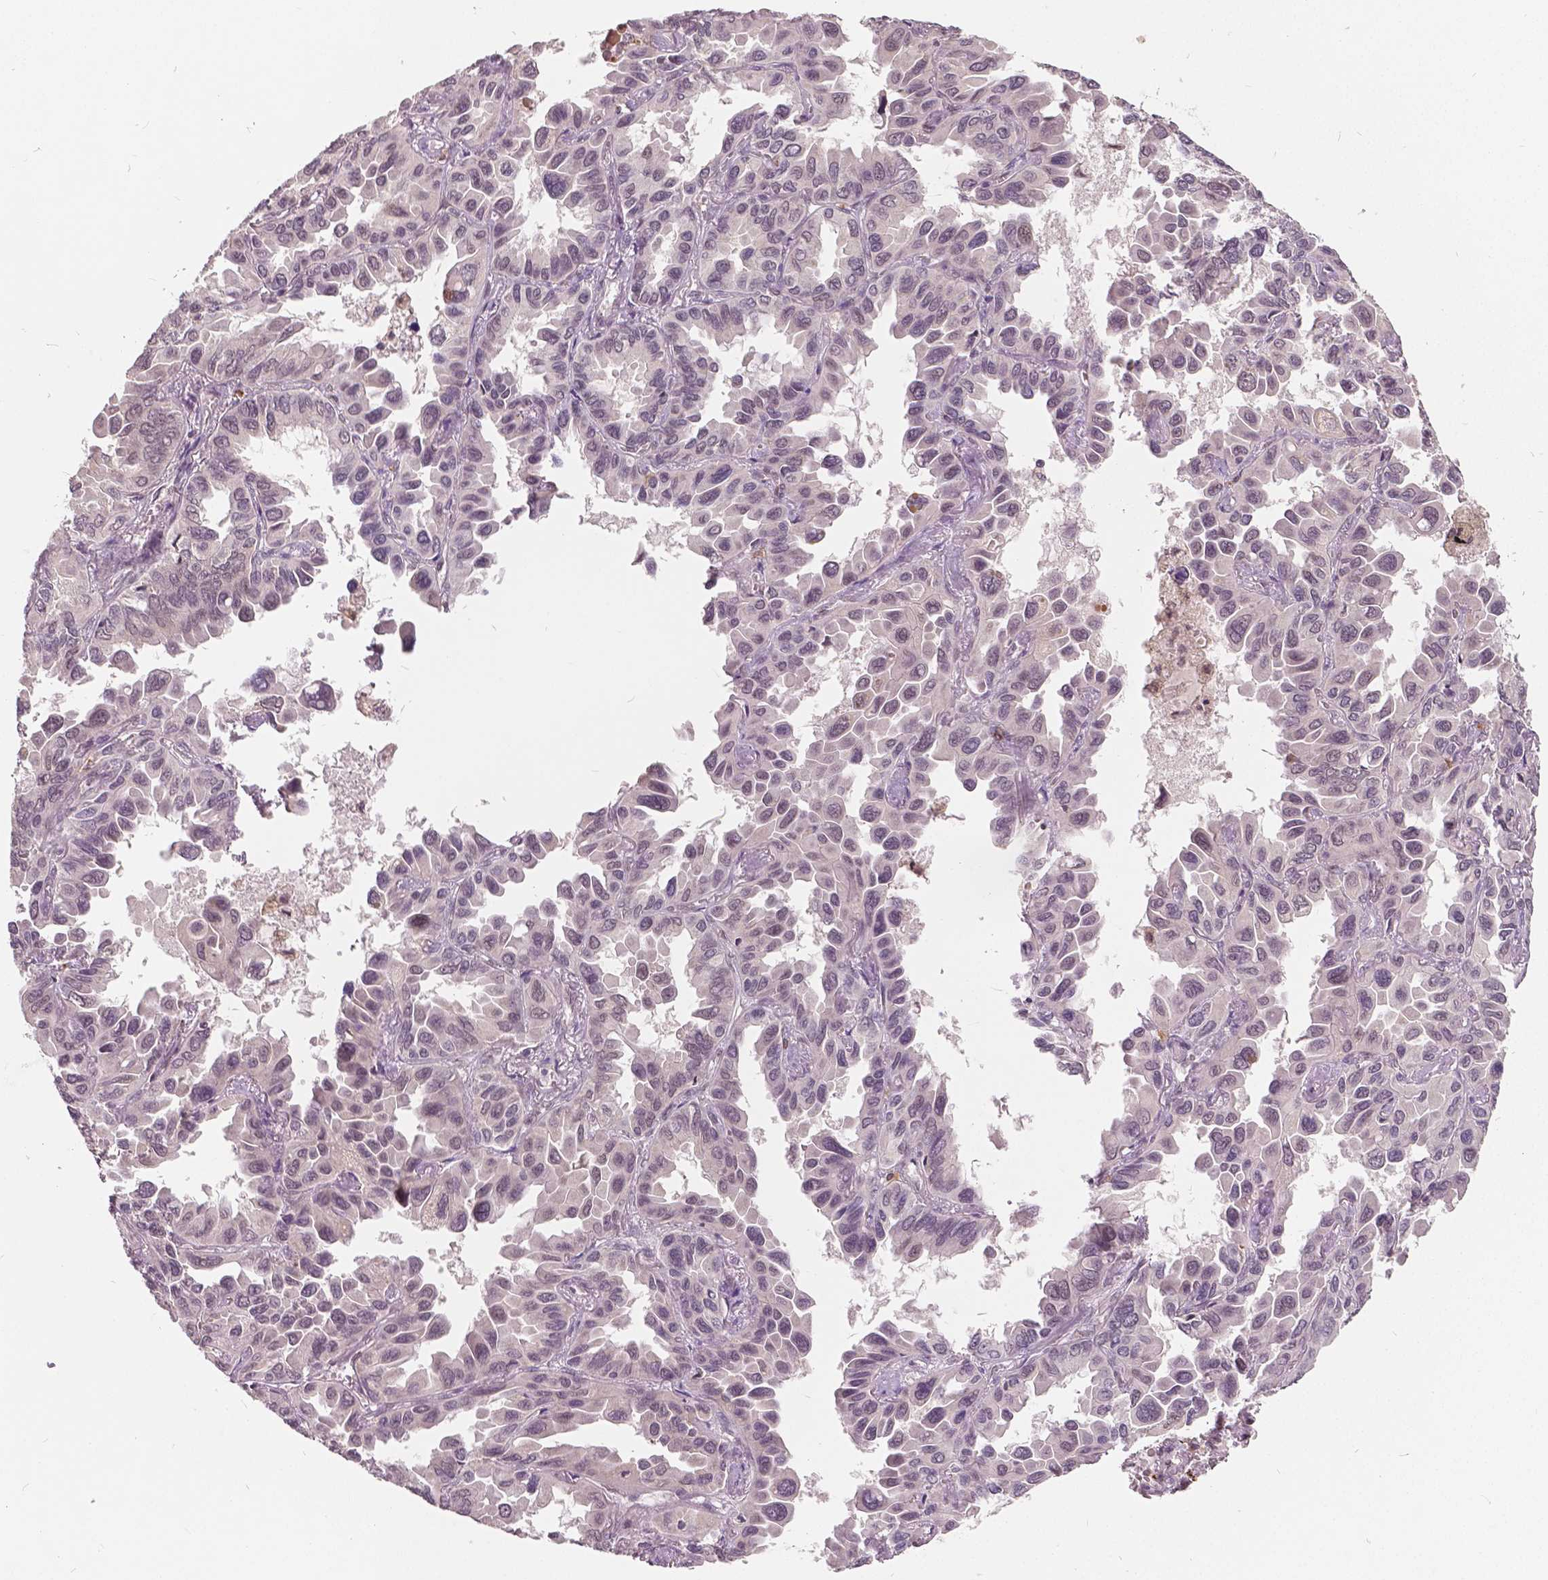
{"staining": {"intensity": "weak", "quantity": "25%-75%", "location": "nuclear"}, "tissue": "lung cancer", "cell_type": "Tumor cells", "image_type": "cancer", "snomed": [{"axis": "morphology", "description": "Adenocarcinoma, NOS"}, {"axis": "topography", "description": "Lung"}], "caption": "Immunohistochemical staining of adenocarcinoma (lung) reveals low levels of weak nuclear expression in about 25%-75% of tumor cells. The staining was performed using DAB (3,3'-diaminobenzidine) to visualize the protein expression in brown, while the nuclei were stained in blue with hematoxylin (Magnification: 20x).", "gene": "HMBOX1", "patient": {"sex": "male", "age": 64}}